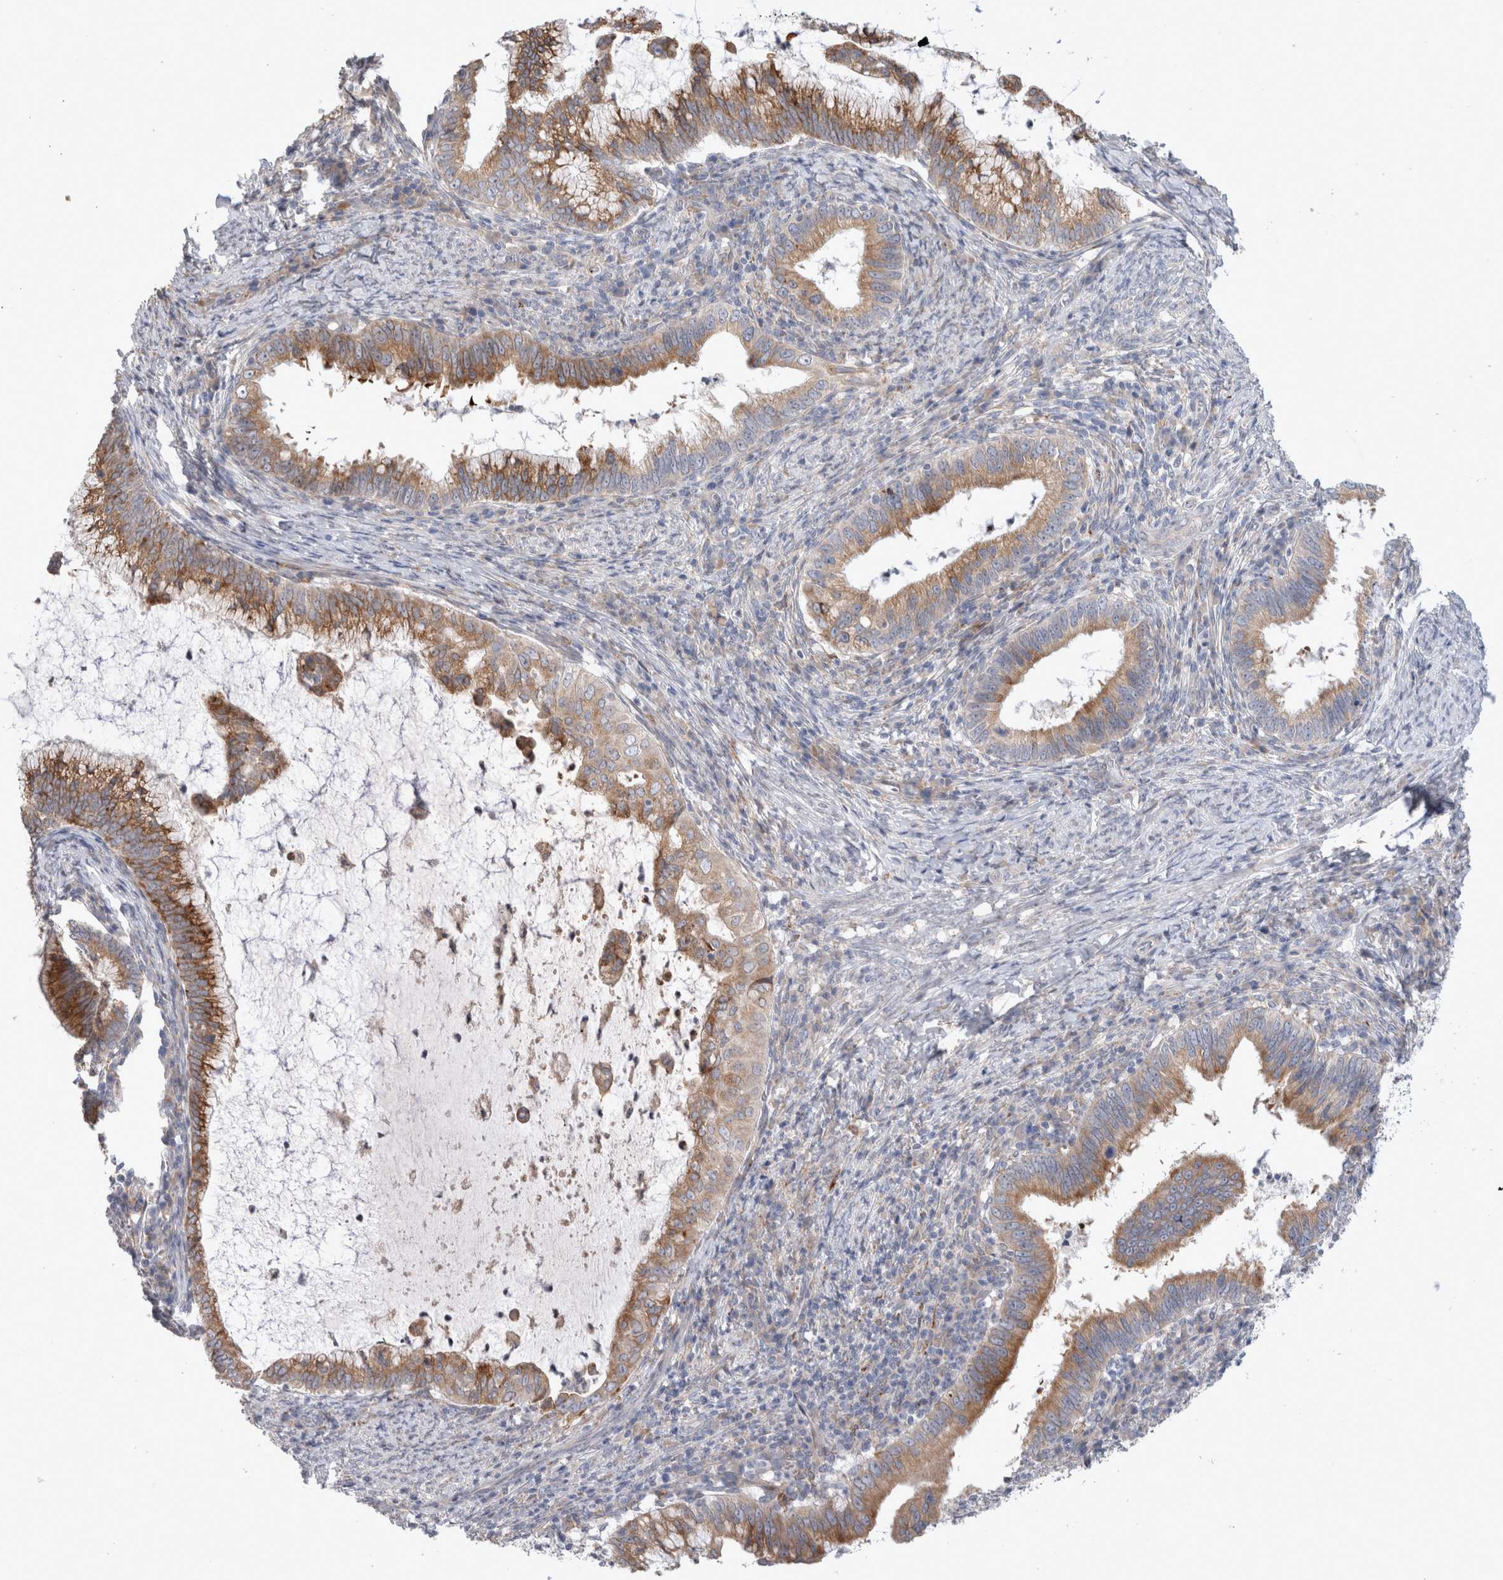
{"staining": {"intensity": "moderate", "quantity": ">75%", "location": "cytoplasmic/membranous"}, "tissue": "cervical cancer", "cell_type": "Tumor cells", "image_type": "cancer", "snomed": [{"axis": "morphology", "description": "Adenocarcinoma, NOS"}, {"axis": "topography", "description": "Cervix"}], "caption": "Adenocarcinoma (cervical) stained for a protein (brown) displays moderate cytoplasmic/membranous positive expression in about >75% of tumor cells.", "gene": "TRMT9B", "patient": {"sex": "female", "age": 36}}